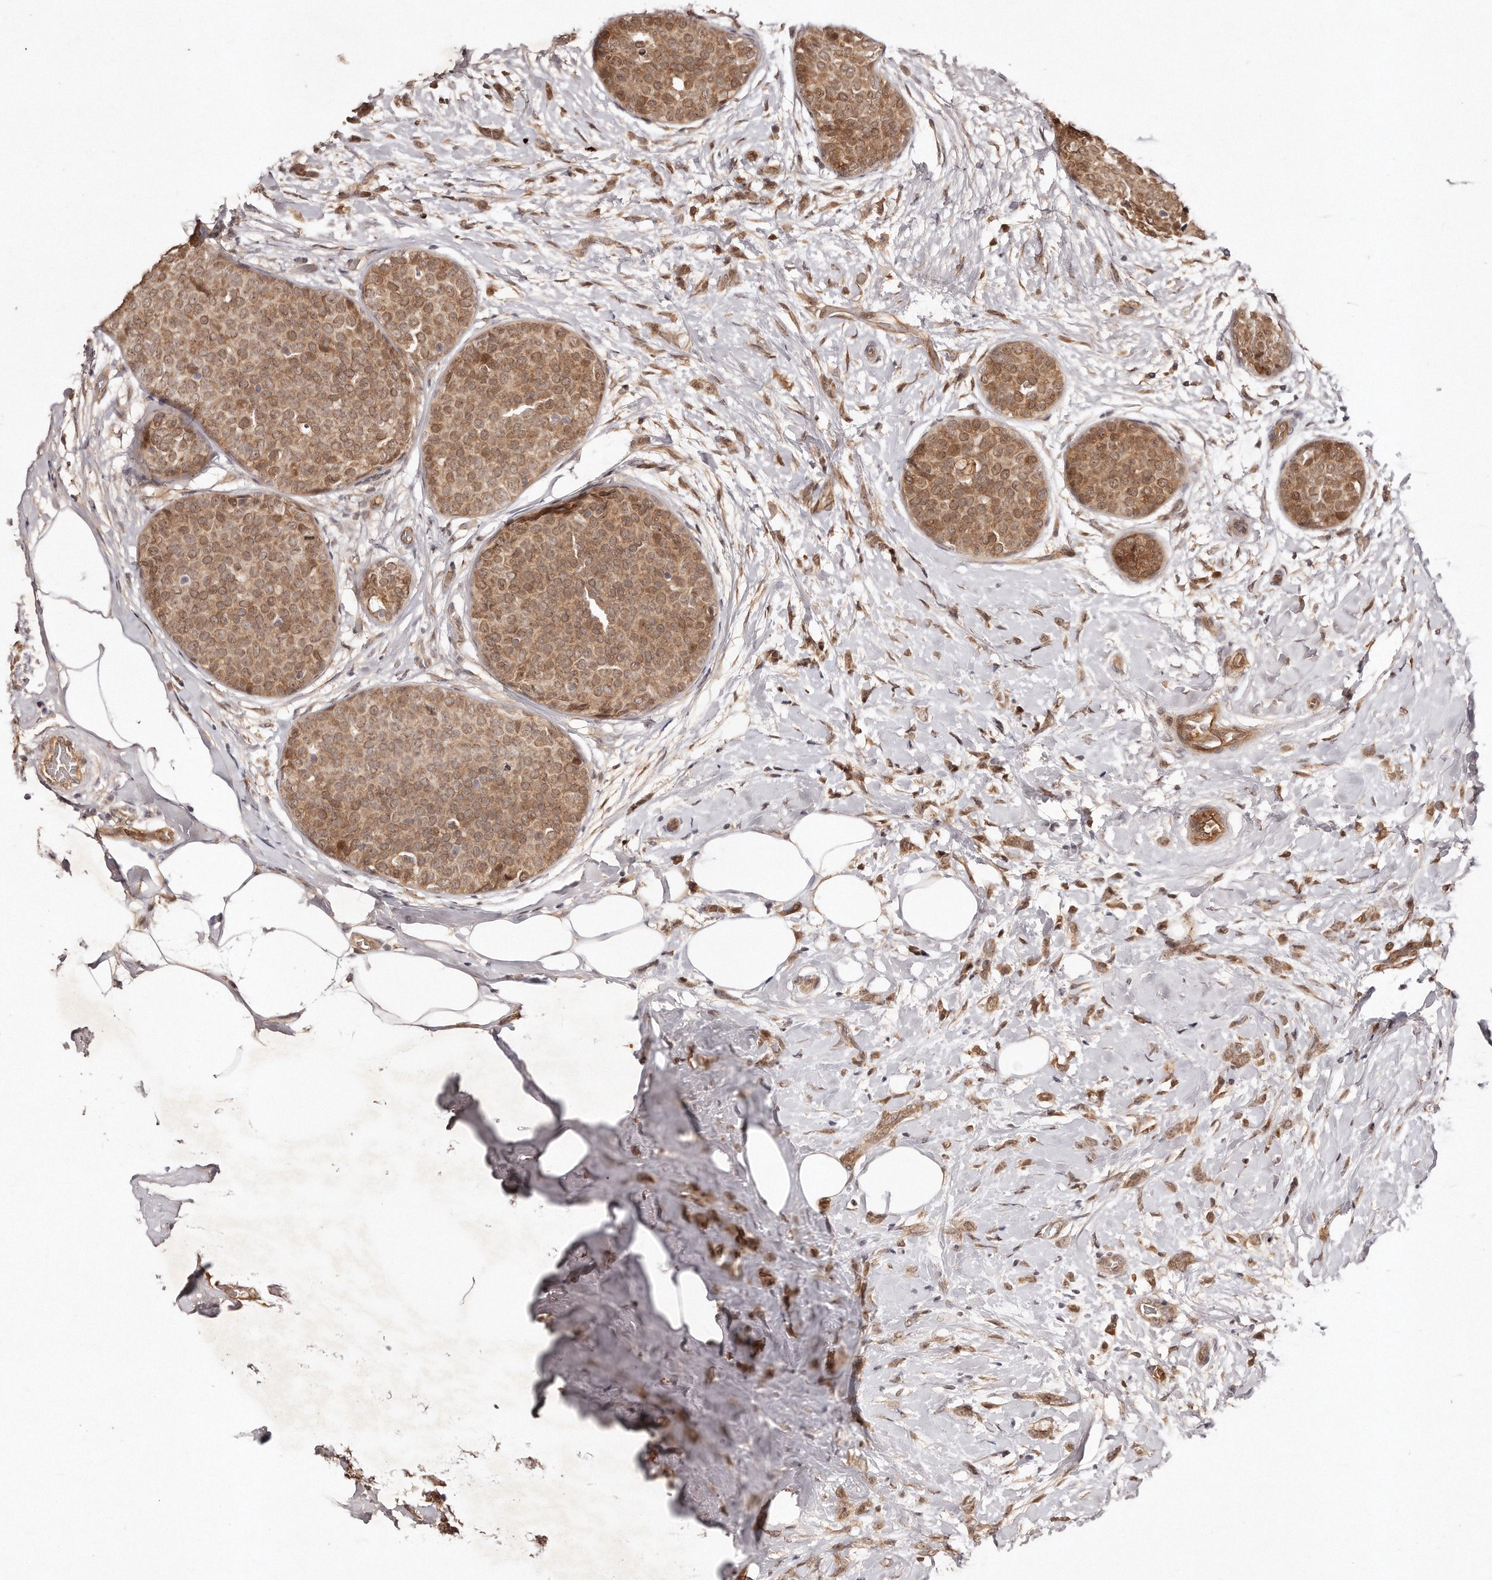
{"staining": {"intensity": "moderate", "quantity": ">75%", "location": "cytoplasmic/membranous,nuclear"}, "tissue": "breast cancer", "cell_type": "Tumor cells", "image_type": "cancer", "snomed": [{"axis": "morphology", "description": "Lobular carcinoma, in situ"}, {"axis": "morphology", "description": "Lobular carcinoma"}, {"axis": "topography", "description": "Breast"}], "caption": "This is an image of immunohistochemistry (IHC) staining of lobular carcinoma in situ (breast), which shows moderate expression in the cytoplasmic/membranous and nuclear of tumor cells.", "gene": "SOX4", "patient": {"sex": "female", "age": 41}}